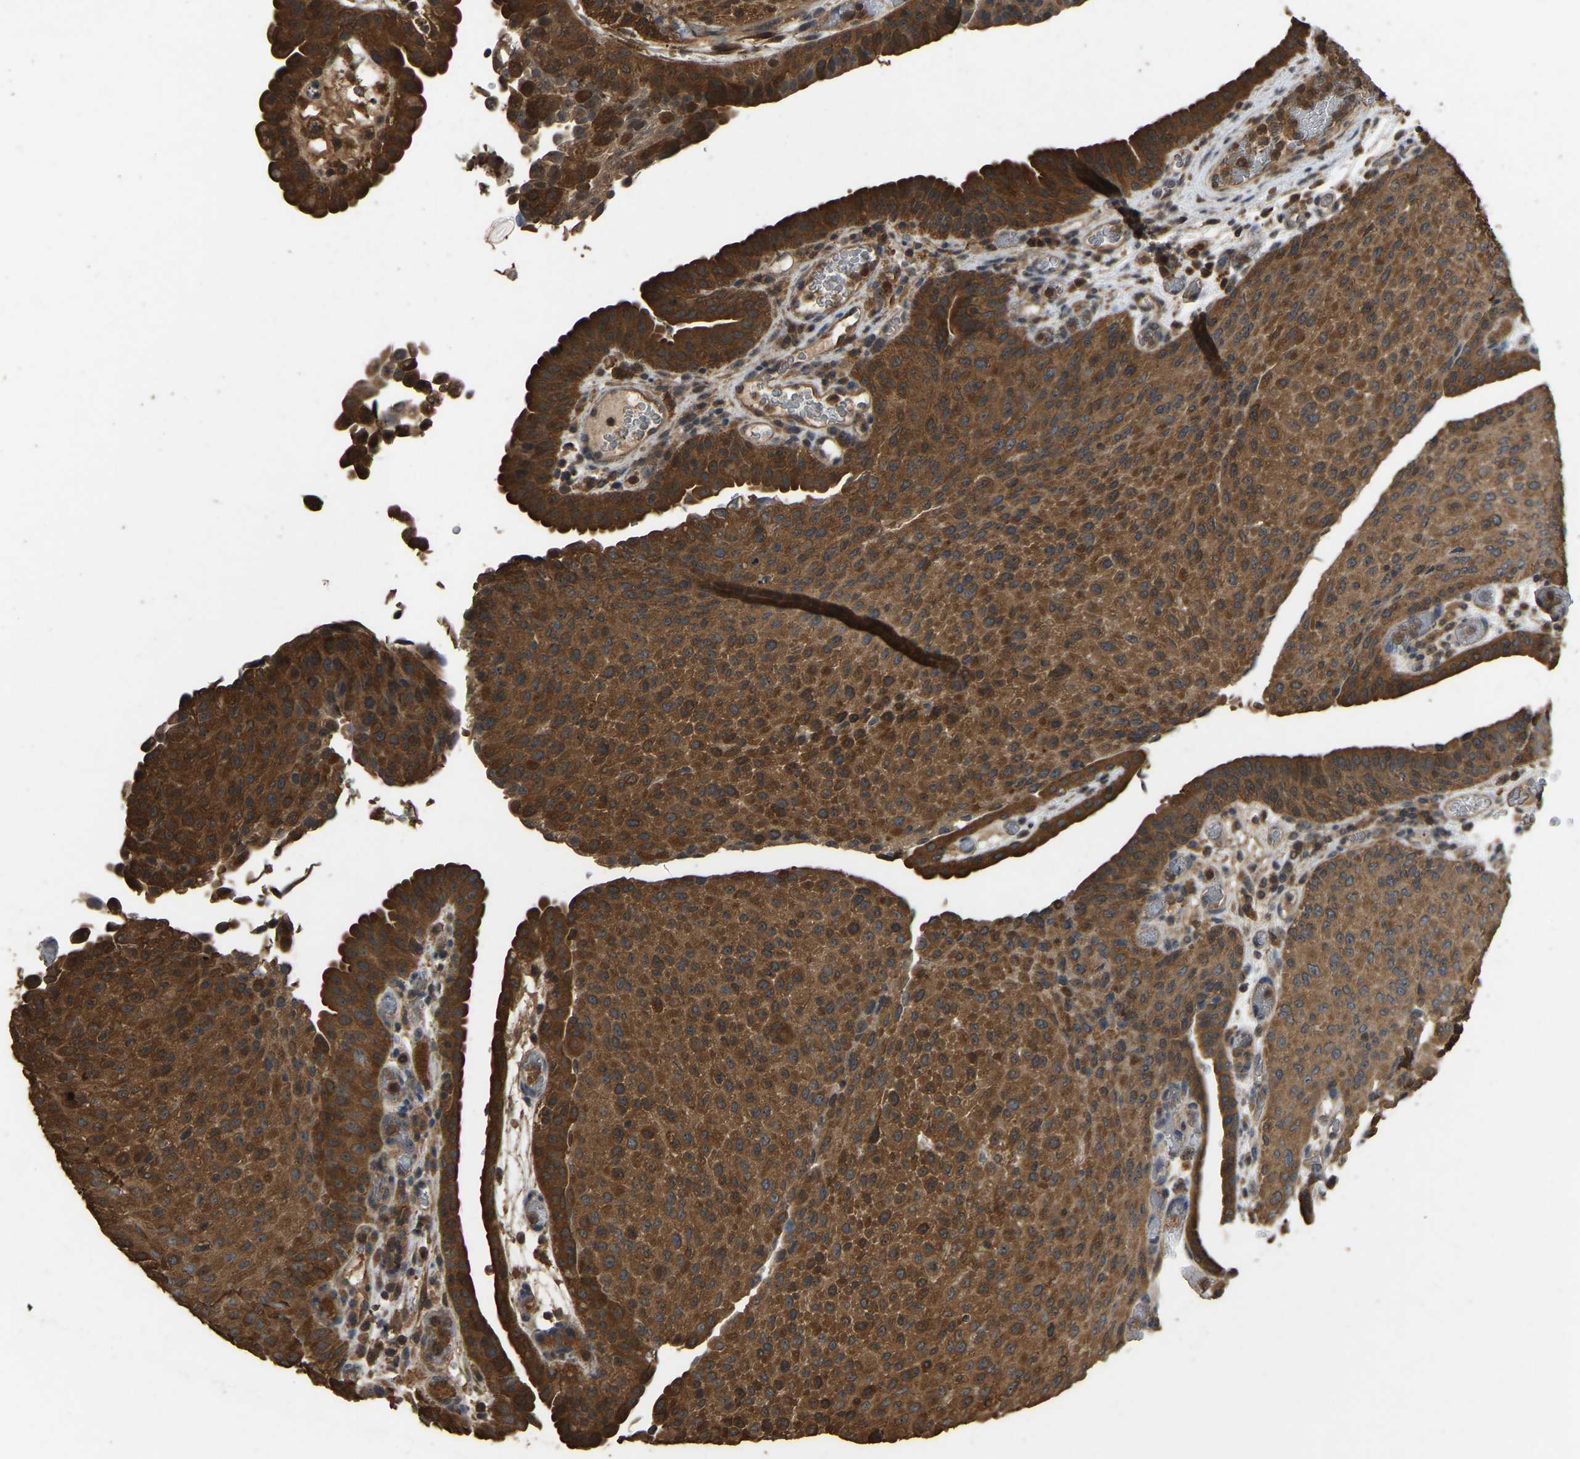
{"staining": {"intensity": "strong", "quantity": ">75%", "location": "cytoplasmic/membranous"}, "tissue": "urothelial cancer", "cell_type": "Tumor cells", "image_type": "cancer", "snomed": [{"axis": "morphology", "description": "Urothelial carcinoma, Low grade"}, {"axis": "morphology", "description": "Urothelial carcinoma, High grade"}, {"axis": "topography", "description": "Urinary bladder"}], "caption": "Immunohistochemical staining of human urothelial carcinoma (low-grade) demonstrates strong cytoplasmic/membranous protein positivity in about >75% of tumor cells.", "gene": "FHIT", "patient": {"sex": "male", "age": 35}}